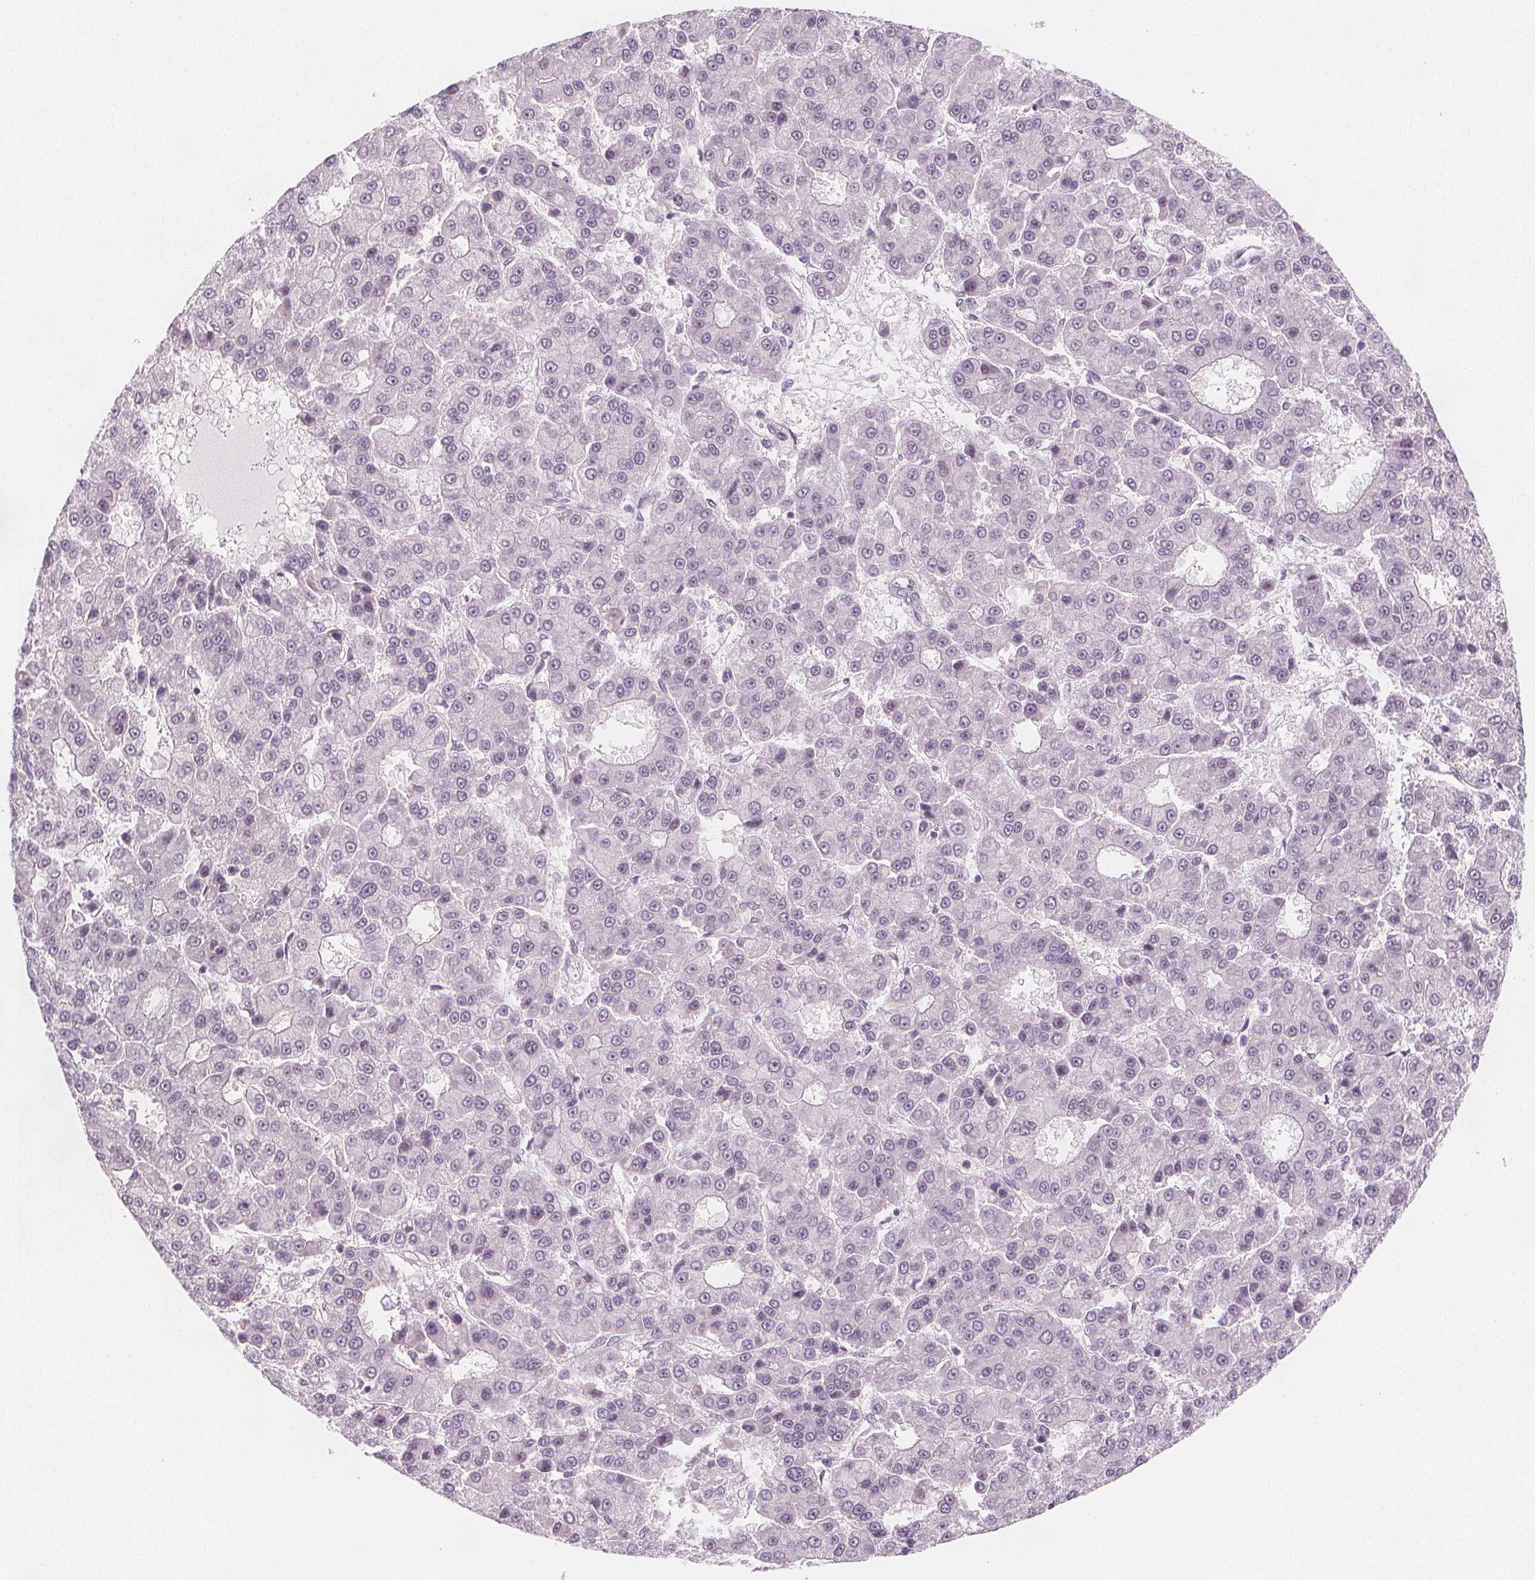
{"staining": {"intensity": "negative", "quantity": "none", "location": "none"}, "tissue": "liver cancer", "cell_type": "Tumor cells", "image_type": "cancer", "snomed": [{"axis": "morphology", "description": "Carcinoma, Hepatocellular, NOS"}, {"axis": "topography", "description": "Liver"}], "caption": "A high-resolution micrograph shows immunohistochemistry staining of liver cancer (hepatocellular carcinoma), which exhibits no significant positivity in tumor cells.", "gene": "MAP1A", "patient": {"sex": "male", "age": 70}}